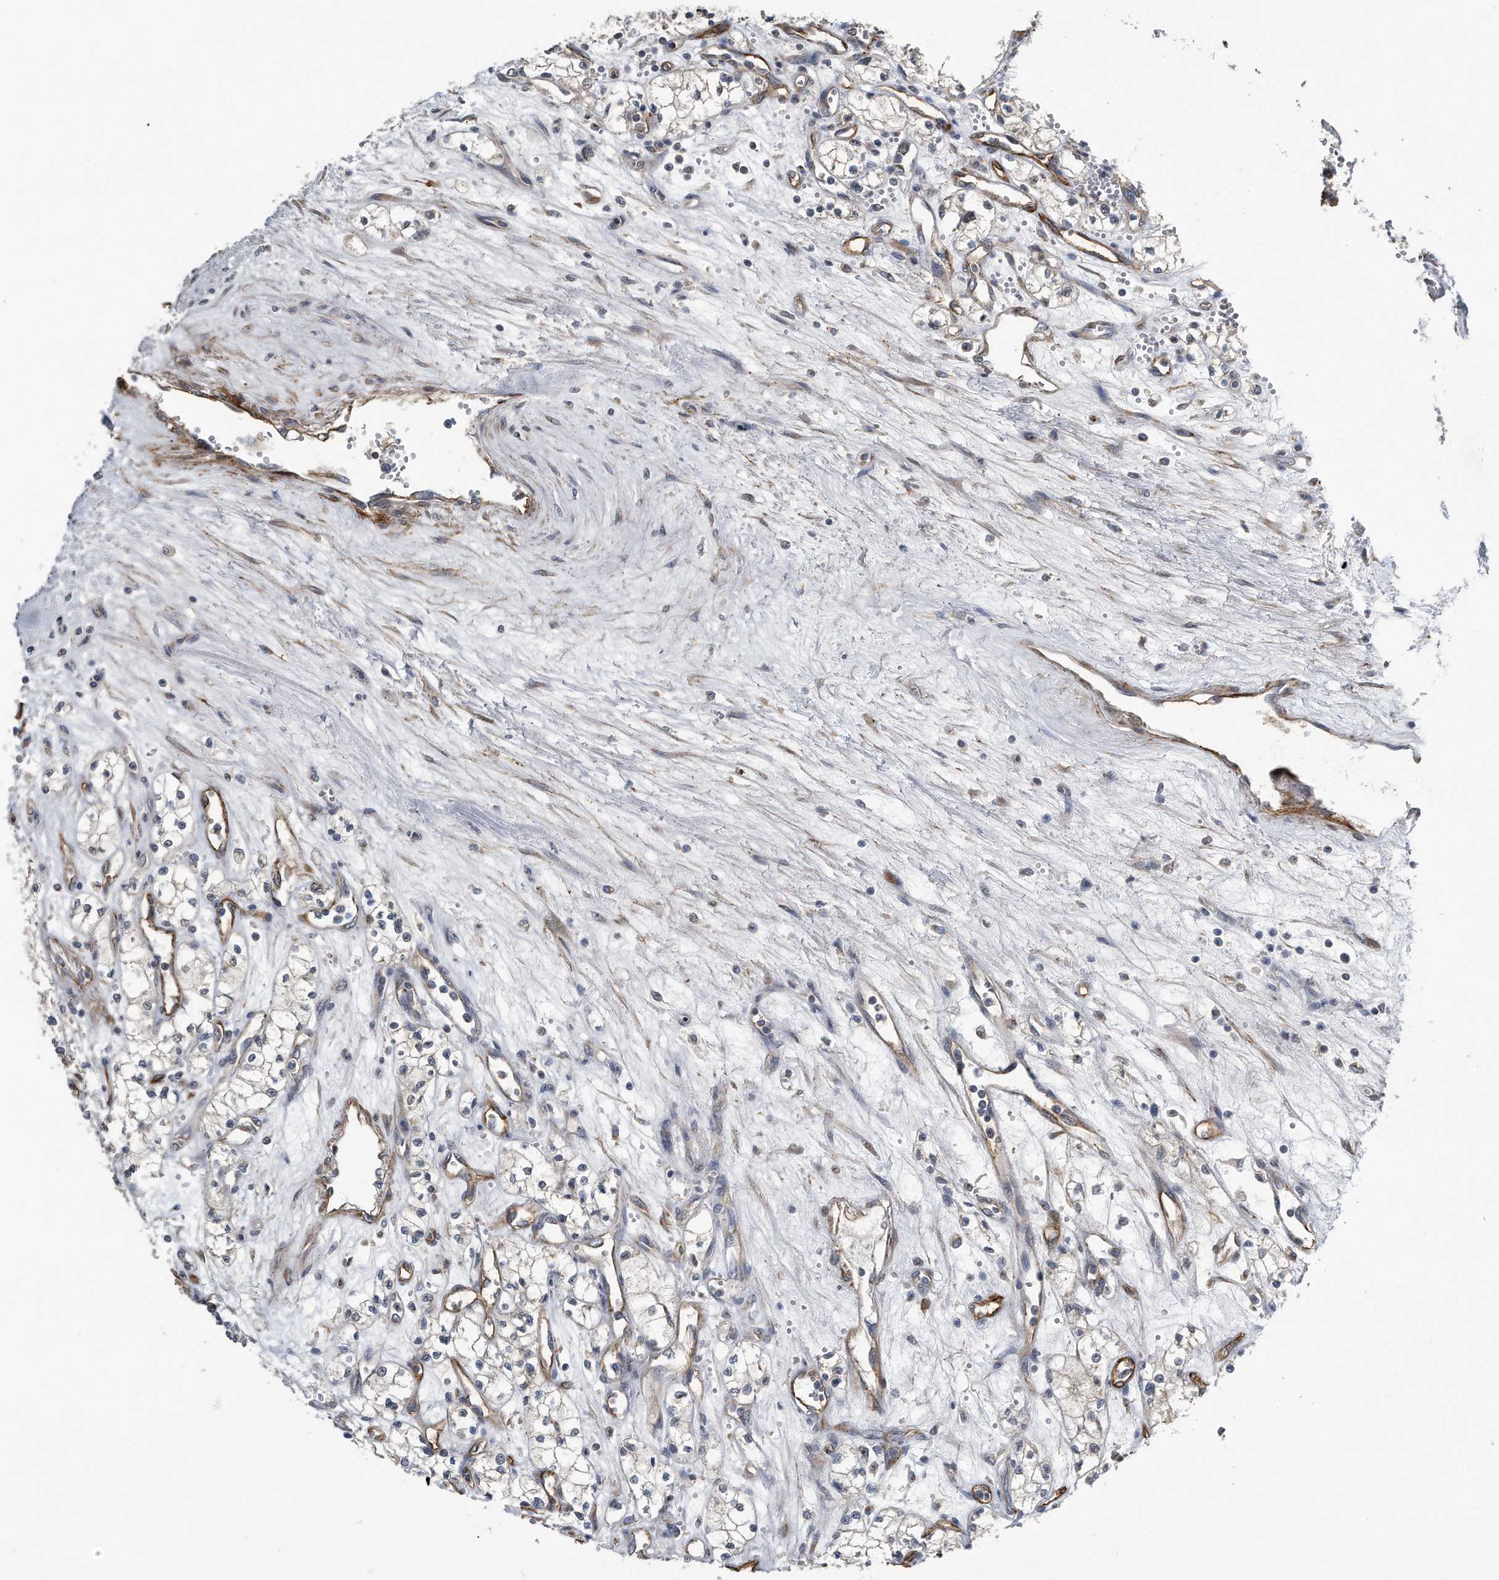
{"staining": {"intensity": "weak", "quantity": "25%-75%", "location": "cytoplasmic/membranous"}, "tissue": "renal cancer", "cell_type": "Tumor cells", "image_type": "cancer", "snomed": [{"axis": "morphology", "description": "Adenocarcinoma, NOS"}, {"axis": "topography", "description": "Kidney"}], "caption": "Weak cytoplasmic/membranous protein positivity is appreciated in approximately 25%-75% of tumor cells in adenocarcinoma (renal). Ihc stains the protein of interest in brown and the nuclei are stained blue.", "gene": "LYRM4", "patient": {"sex": "male", "age": 59}}